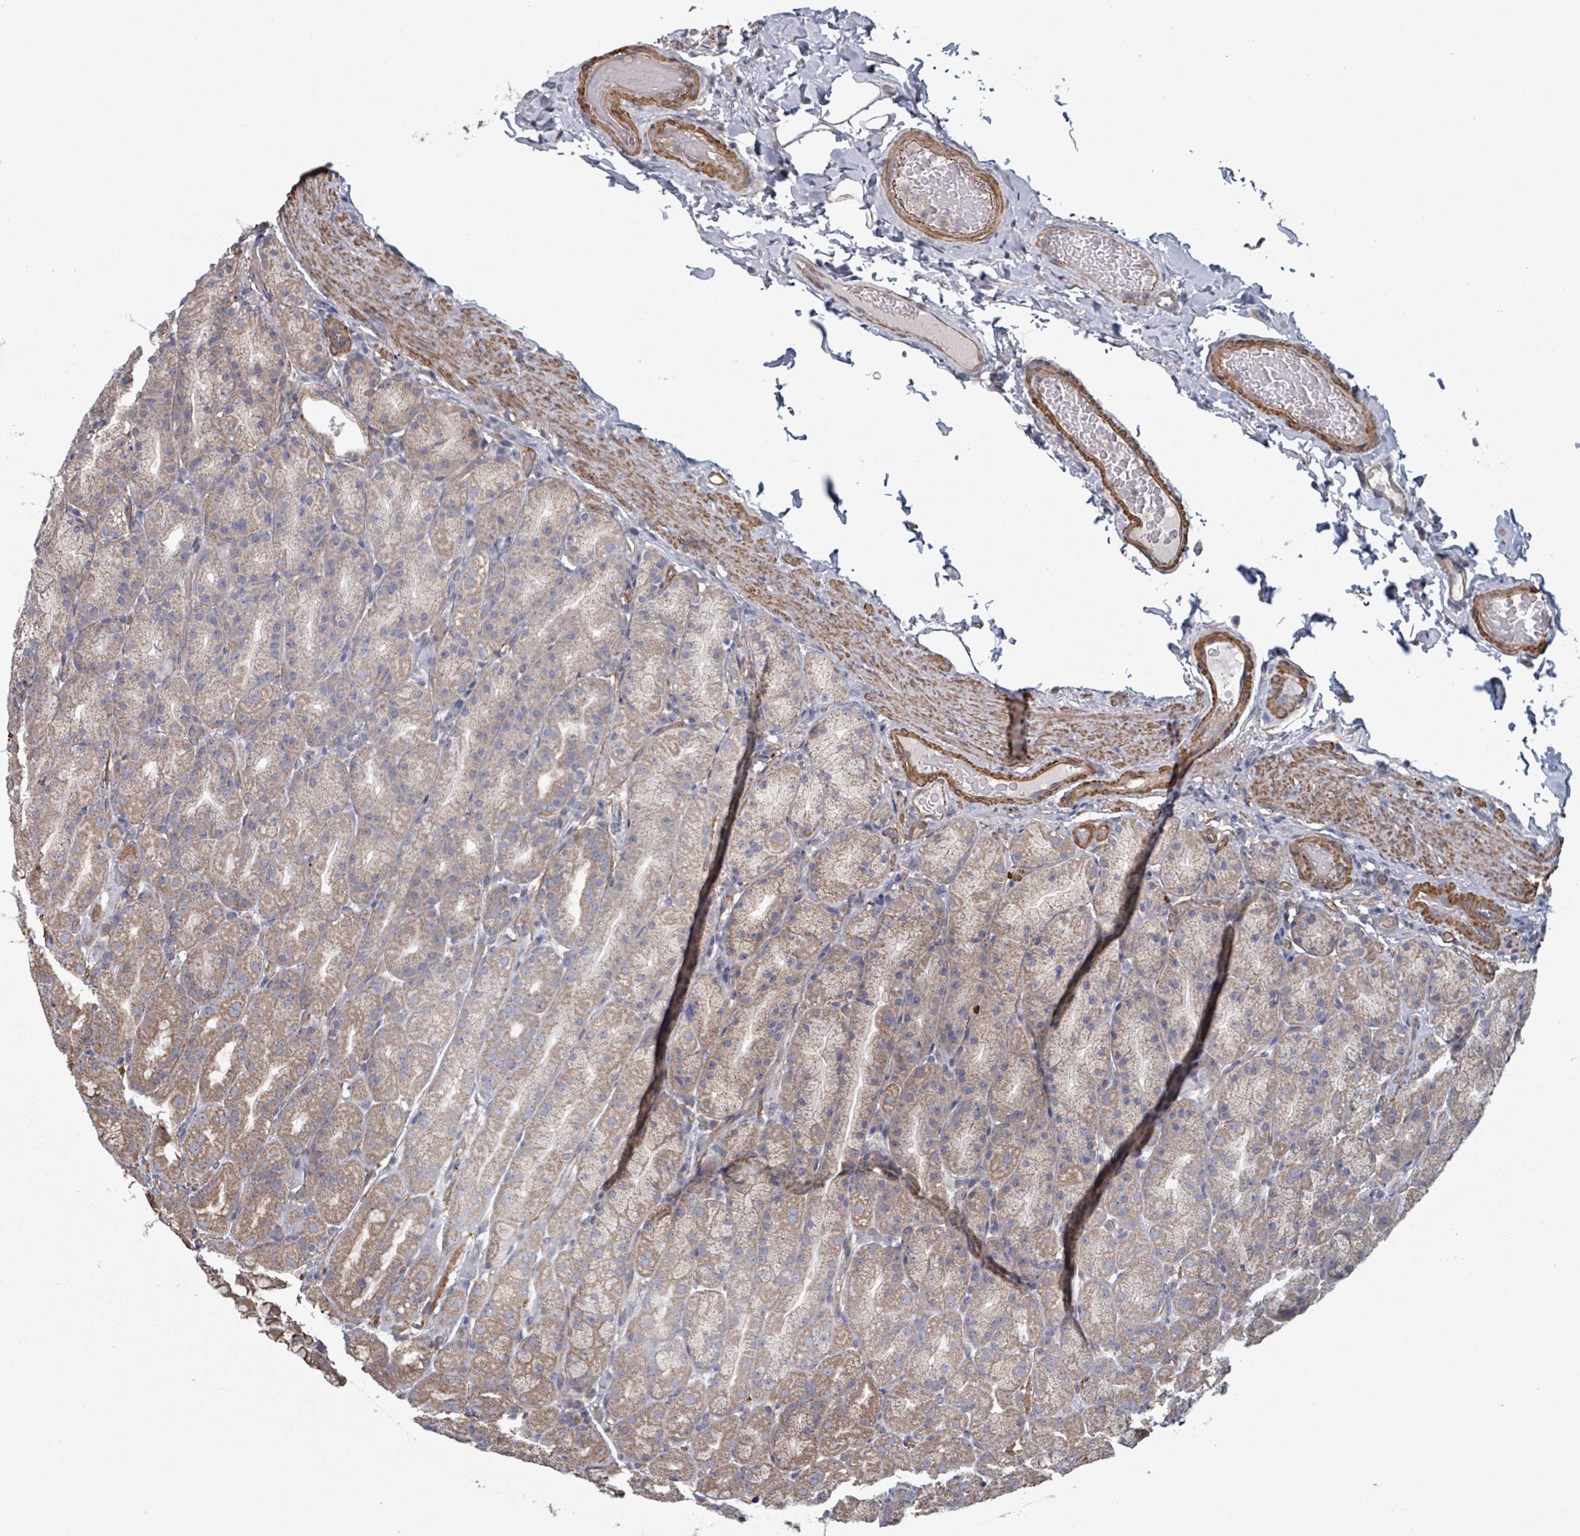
{"staining": {"intensity": "moderate", "quantity": "25%-75%", "location": "cytoplasmic/membranous"}, "tissue": "stomach", "cell_type": "Glandular cells", "image_type": "normal", "snomed": [{"axis": "morphology", "description": "Normal tissue, NOS"}, {"axis": "topography", "description": "Stomach, upper"}, {"axis": "topography", "description": "Stomach"}], "caption": "Stomach stained with a brown dye demonstrates moderate cytoplasmic/membranous positive positivity in approximately 25%-75% of glandular cells.", "gene": "ADCK1", "patient": {"sex": "male", "age": 68}}